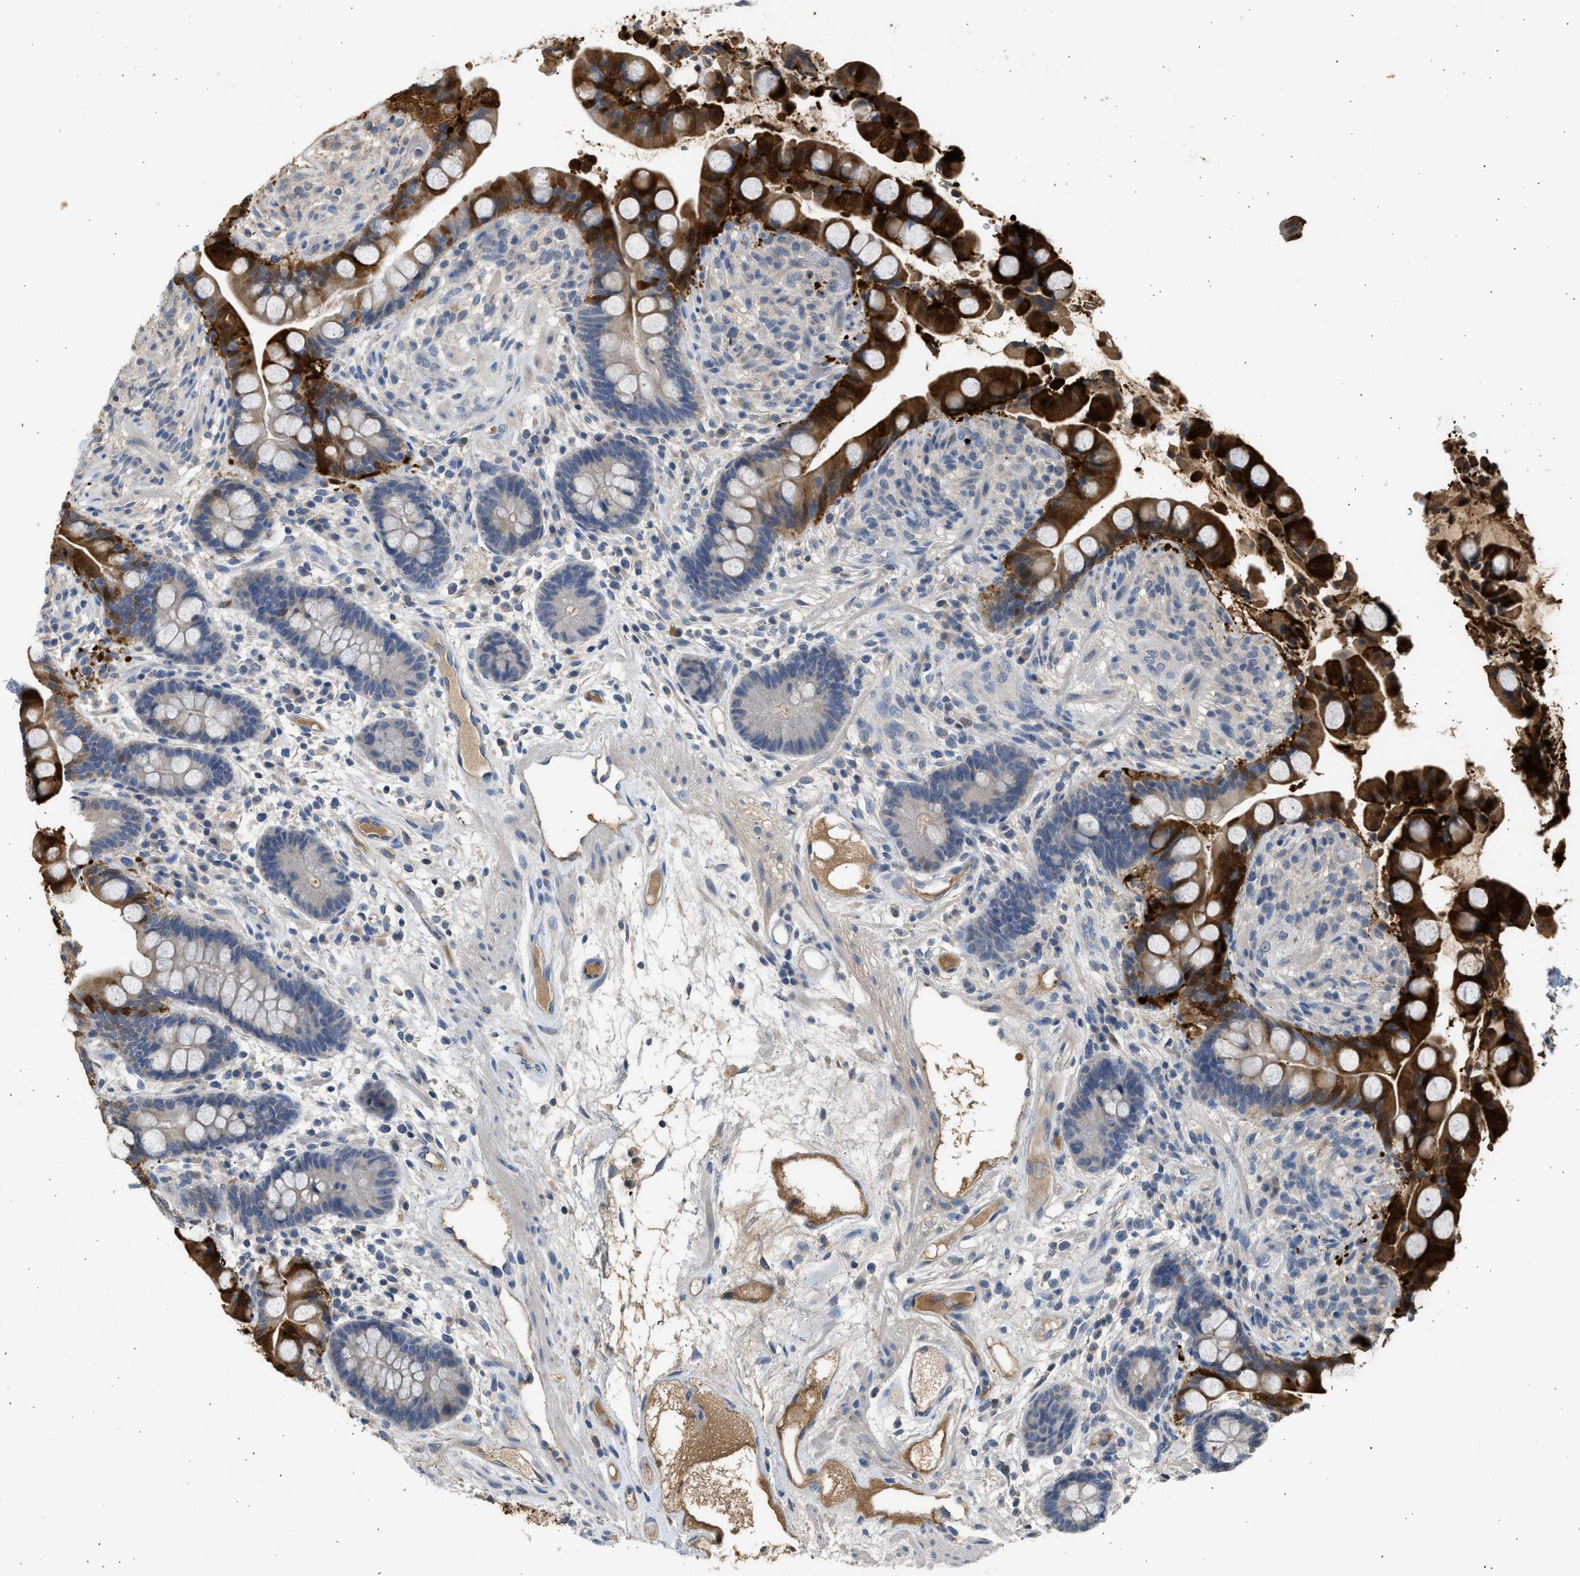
{"staining": {"intensity": "weak", "quantity": ">75%", "location": "cytoplasmic/membranous"}, "tissue": "colon", "cell_type": "Endothelial cells", "image_type": "normal", "snomed": [{"axis": "morphology", "description": "Normal tissue, NOS"}, {"axis": "topography", "description": "Colon"}], "caption": "A brown stain shows weak cytoplasmic/membranous positivity of a protein in endothelial cells of benign colon.", "gene": "SULT2A1", "patient": {"sex": "male", "age": 73}}